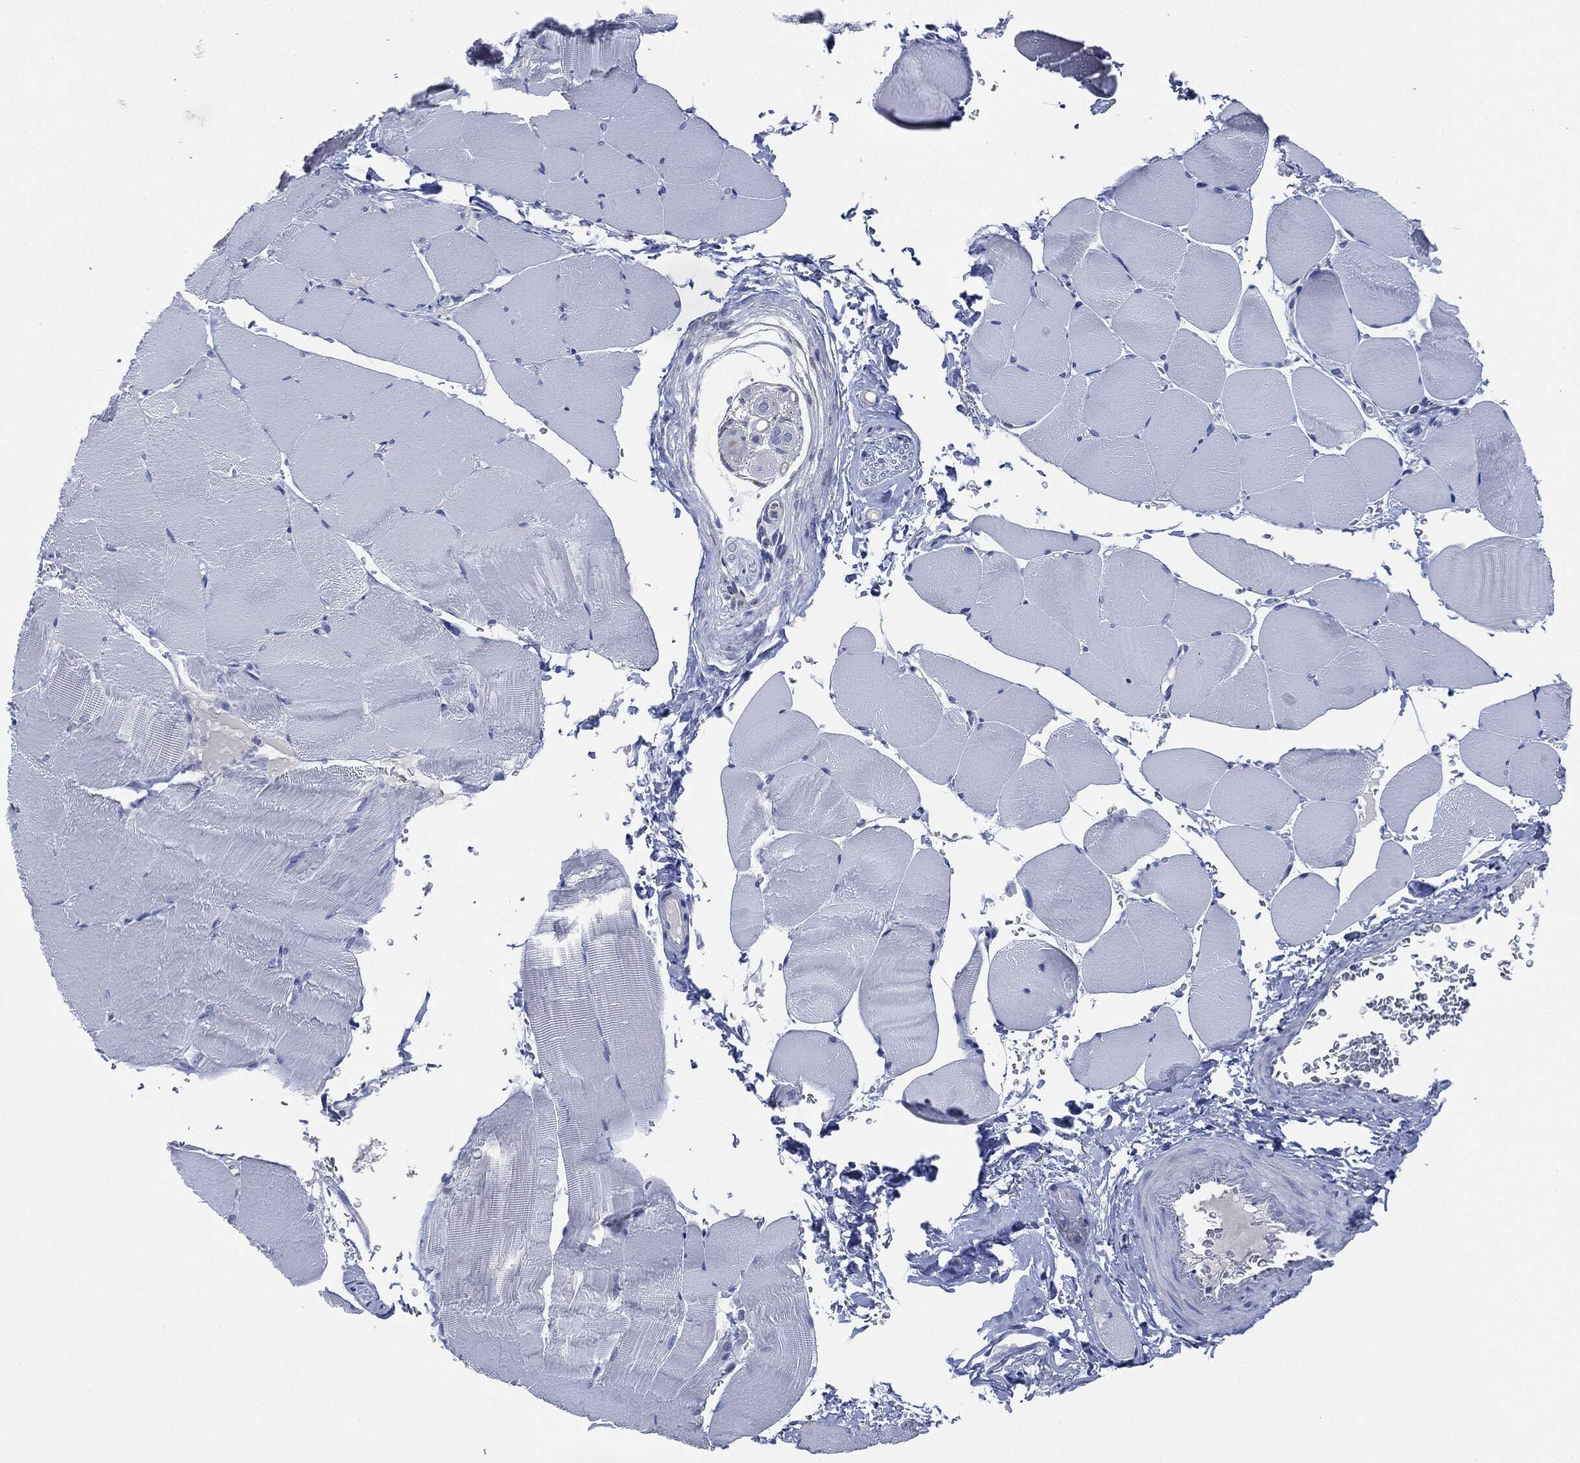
{"staining": {"intensity": "negative", "quantity": "none", "location": "none"}, "tissue": "skeletal muscle", "cell_type": "Myocytes", "image_type": "normal", "snomed": [{"axis": "morphology", "description": "Normal tissue, NOS"}, {"axis": "topography", "description": "Skeletal muscle"}], "caption": "Immunohistochemistry (IHC) micrograph of benign human skeletal muscle stained for a protein (brown), which exhibits no staining in myocytes.", "gene": "SHROOM2", "patient": {"sex": "female", "age": 37}}